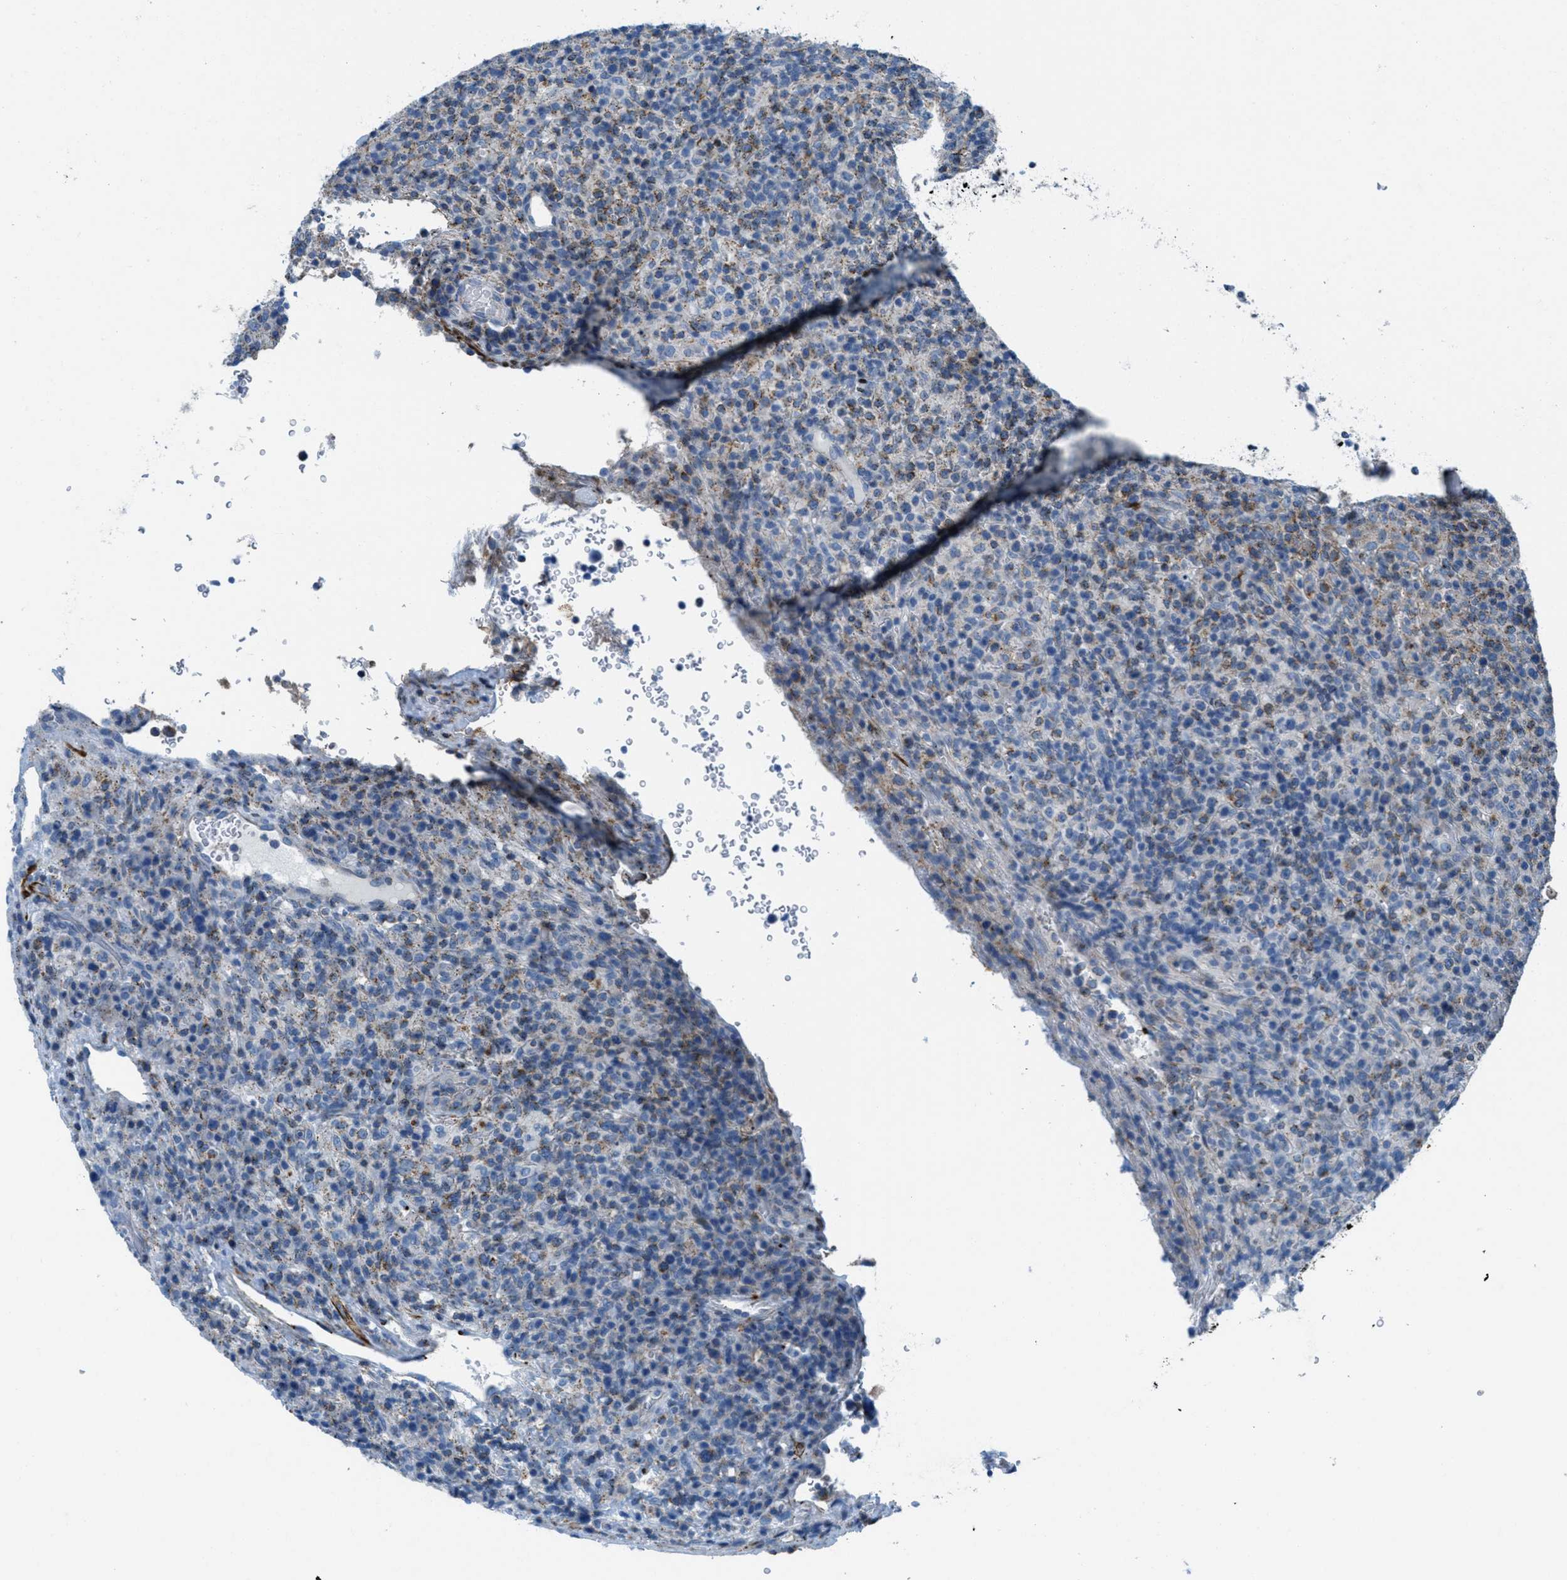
{"staining": {"intensity": "weak", "quantity": "<25%", "location": "cytoplasmic/membranous"}, "tissue": "lymphoma", "cell_type": "Tumor cells", "image_type": "cancer", "snomed": [{"axis": "morphology", "description": "Malignant lymphoma, non-Hodgkin's type, High grade"}, {"axis": "topography", "description": "Lymph node"}], "caption": "Micrograph shows no protein staining in tumor cells of lymphoma tissue.", "gene": "MFSD13A", "patient": {"sex": "female", "age": 76}}